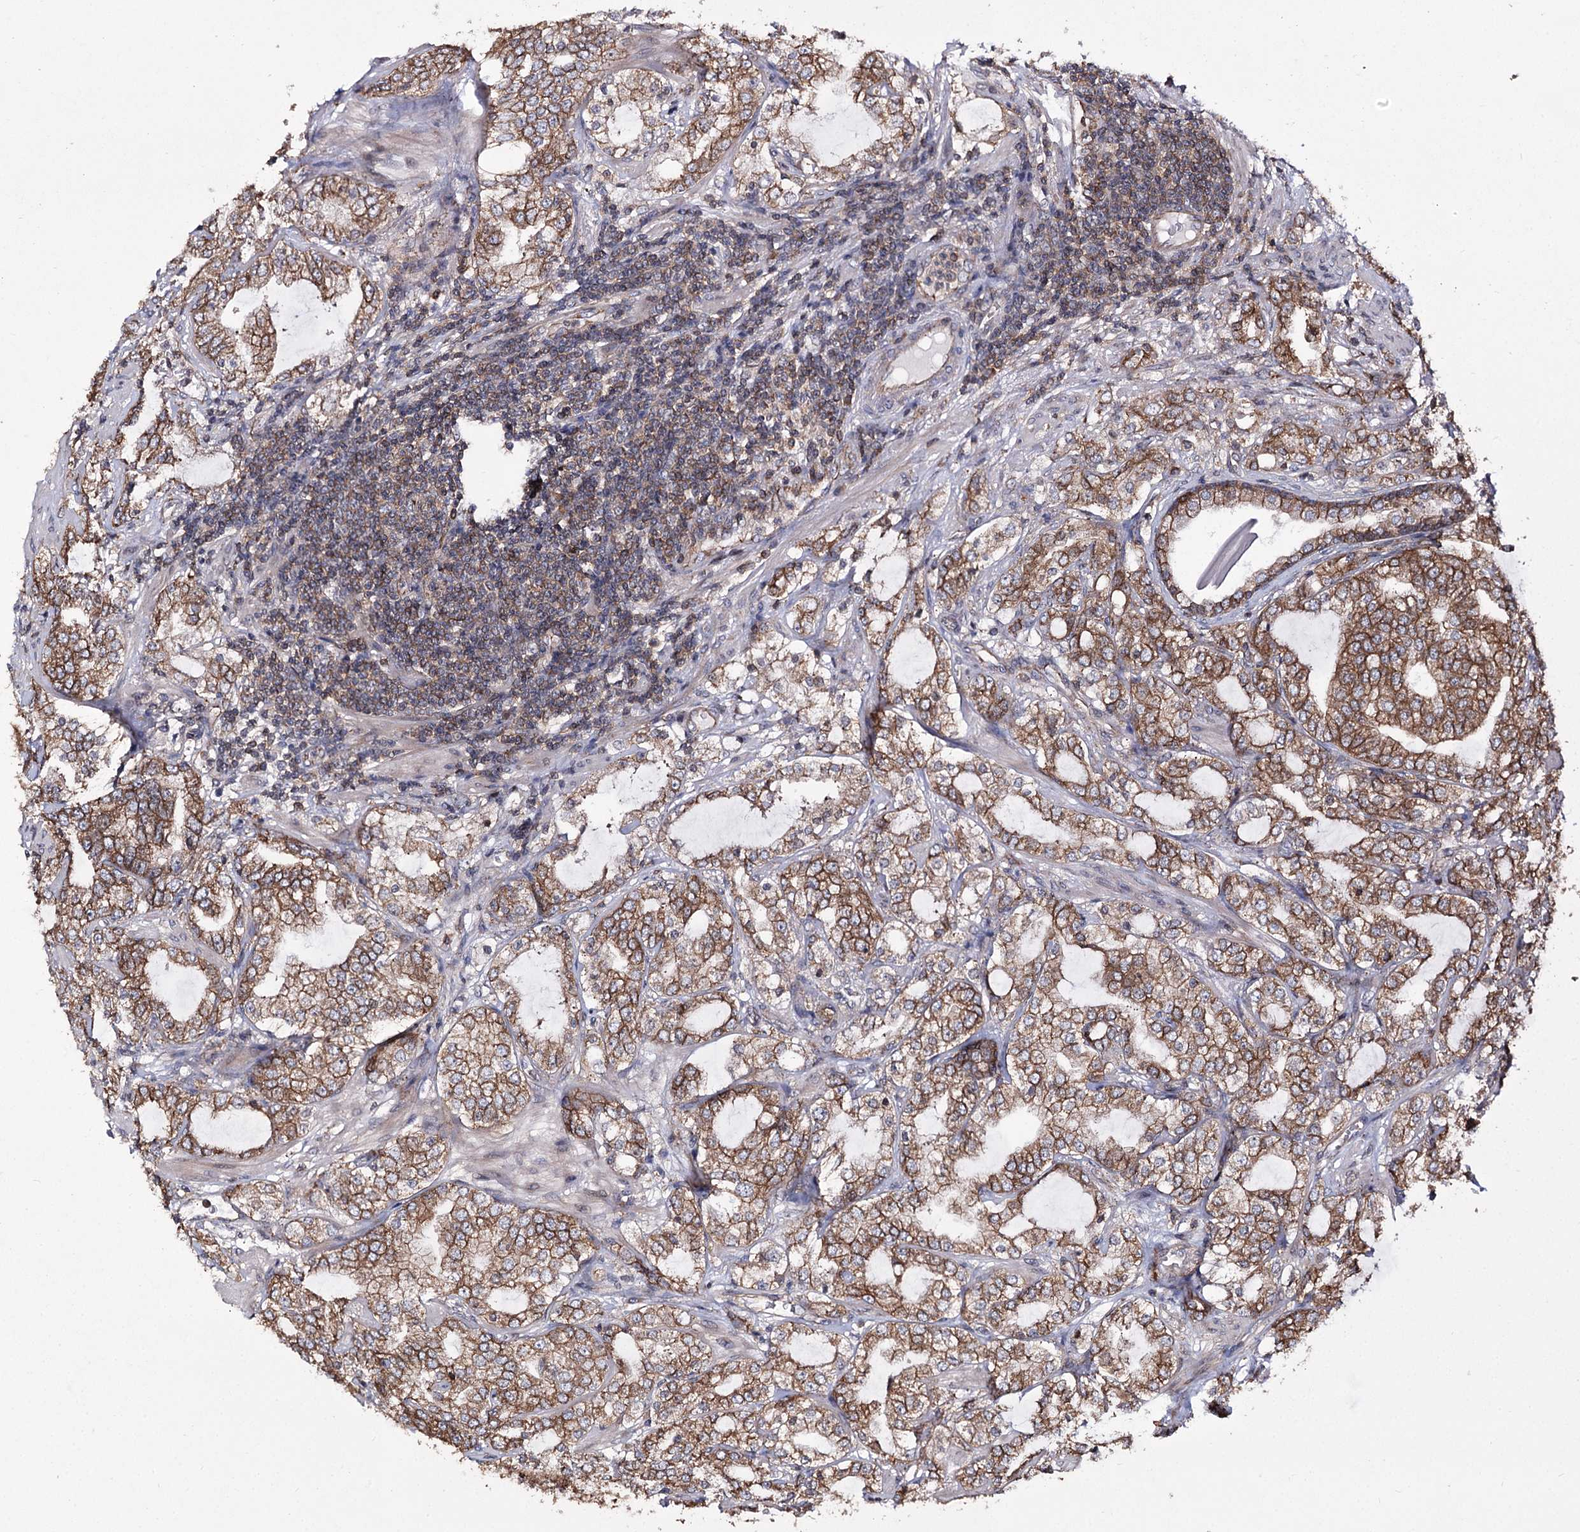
{"staining": {"intensity": "moderate", "quantity": ">75%", "location": "cytoplasmic/membranous"}, "tissue": "prostate cancer", "cell_type": "Tumor cells", "image_type": "cancer", "snomed": [{"axis": "morphology", "description": "Adenocarcinoma, High grade"}, {"axis": "topography", "description": "Prostate"}], "caption": "IHC of prostate high-grade adenocarcinoma demonstrates medium levels of moderate cytoplasmic/membranous expression in approximately >75% of tumor cells. The staining was performed using DAB to visualize the protein expression in brown, while the nuclei were stained in blue with hematoxylin (Magnification: 20x).", "gene": "DHX29", "patient": {"sex": "male", "age": 64}}